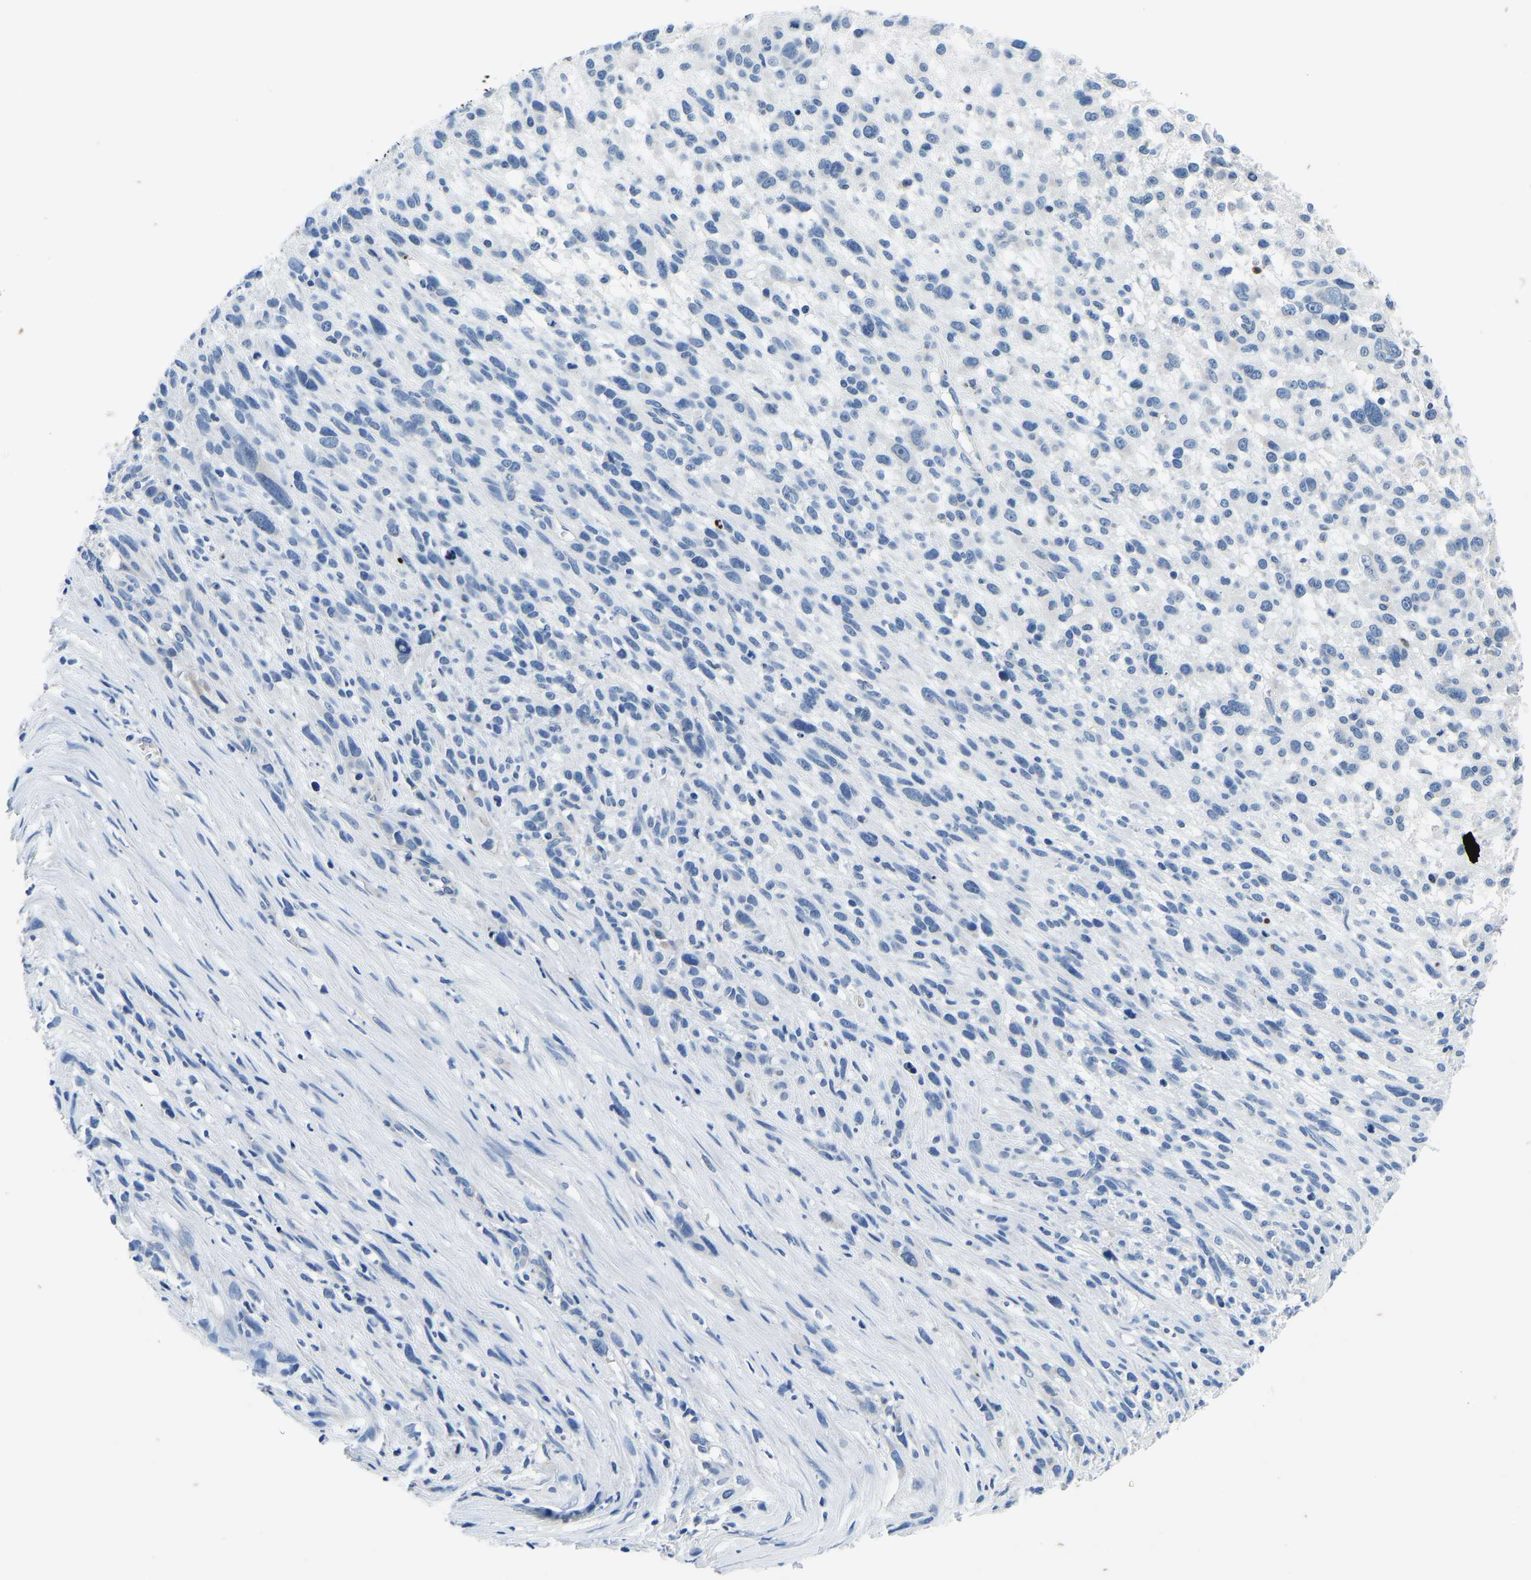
{"staining": {"intensity": "negative", "quantity": "none", "location": "none"}, "tissue": "melanoma", "cell_type": "Tumor cells", "image_type": "cancer", "snomed": [{"axis": "morphology", "description": "Malignant melanoma, NOS"}, {"axis": "topography", "description": "Skin"}], "caption": "High power microscopy histopathology image of an immunohistochemistry (IHC) histopathology image of melanoma, revealing no significant positivity in tumor cells. (DAB (3,3'-diaminobenzidine) IHC visualized using brightfield microscopy, high magnification).", "gene": "LIAS", "patient": {"sex": "female", "age": 55}}